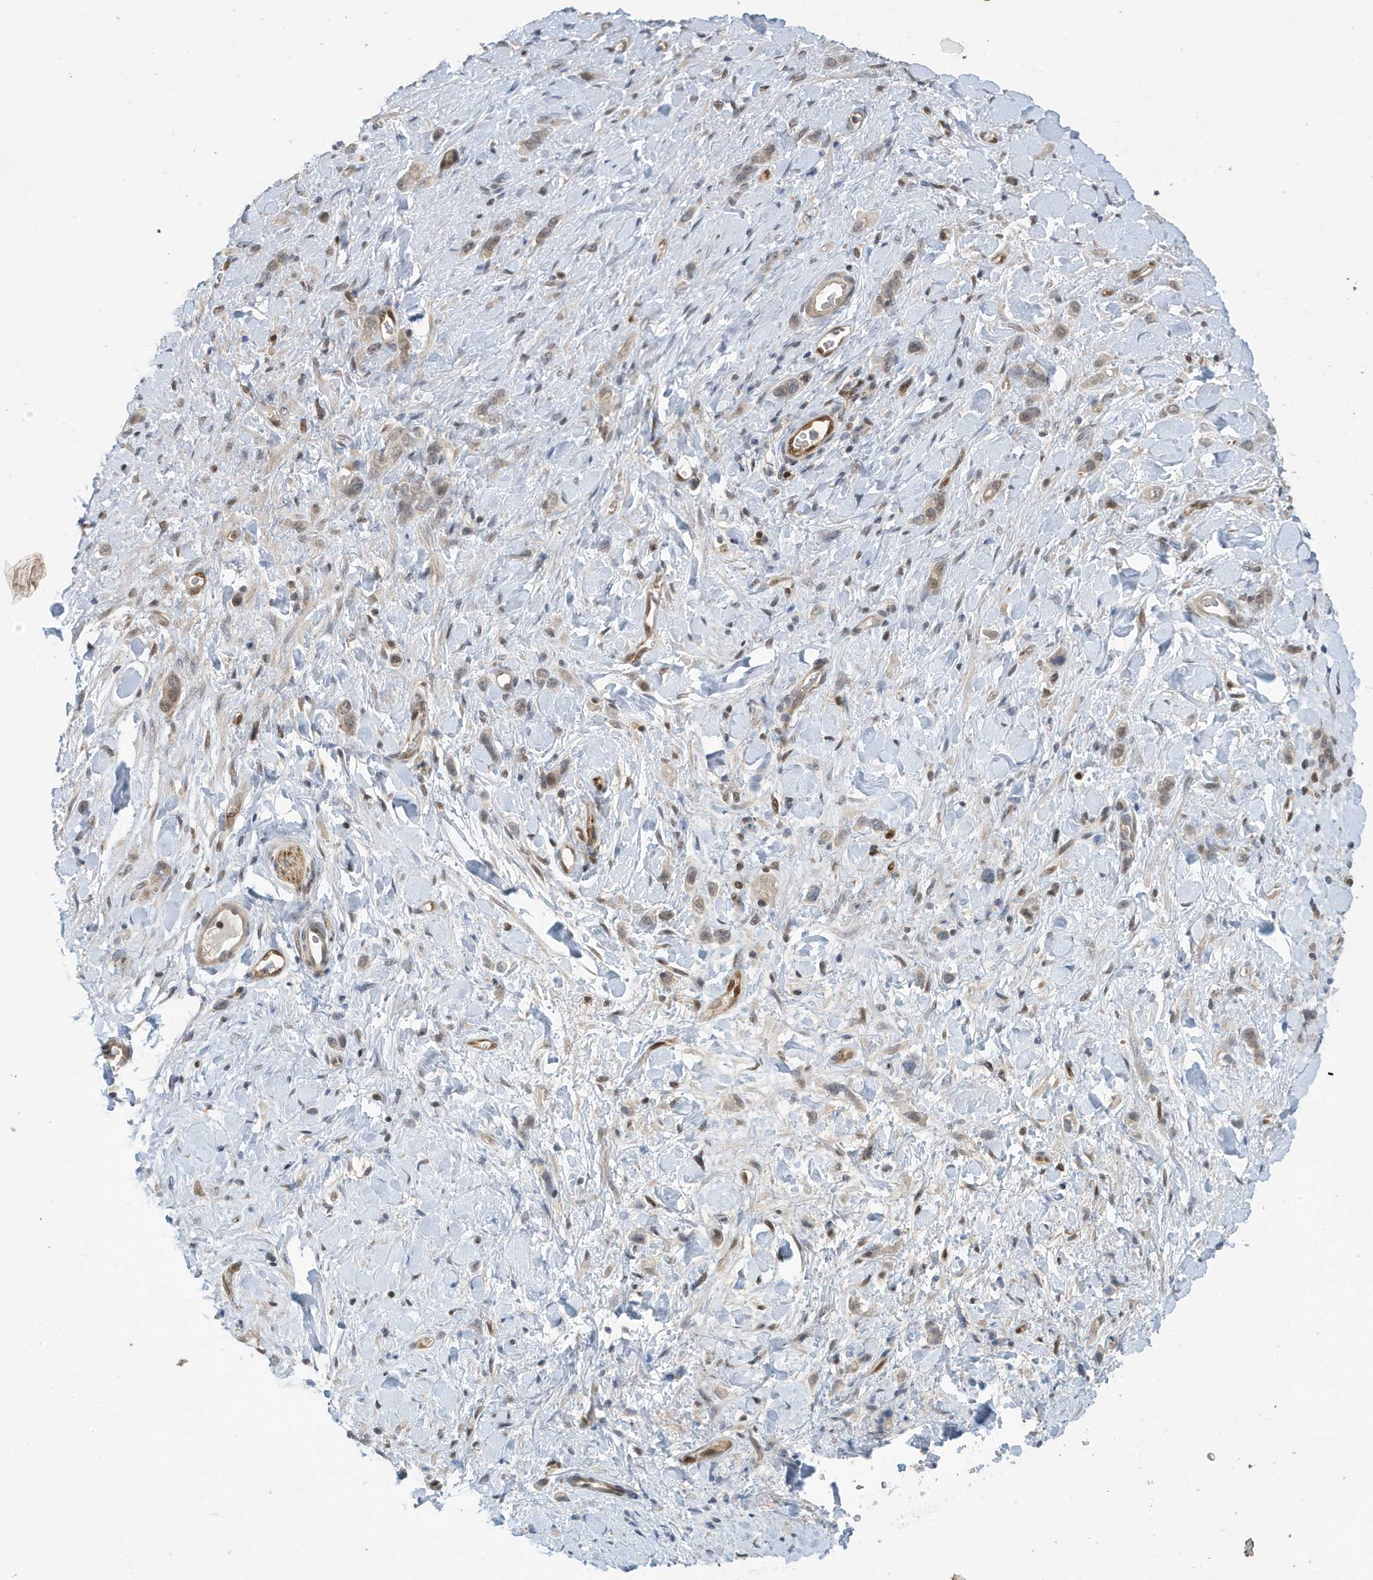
{"staining": {"intensity": "weak", "quantity": "<25%", "location": "nuclear"}, "tissue": "stomach cancer", "cell_type": "Tumor cells", "image_type": "cancer", "snomed": [{"axis": "morphology", "description": "Adenocarcinoma, NOS"}, {"axis": "topography", "description": "Stomach"}], "caption": "Tumor cells are negative for brown protein staining in stomach adenocarcinoma.", "gene": "NCOA7", "patient": {"sex": "female", "age": 65}}